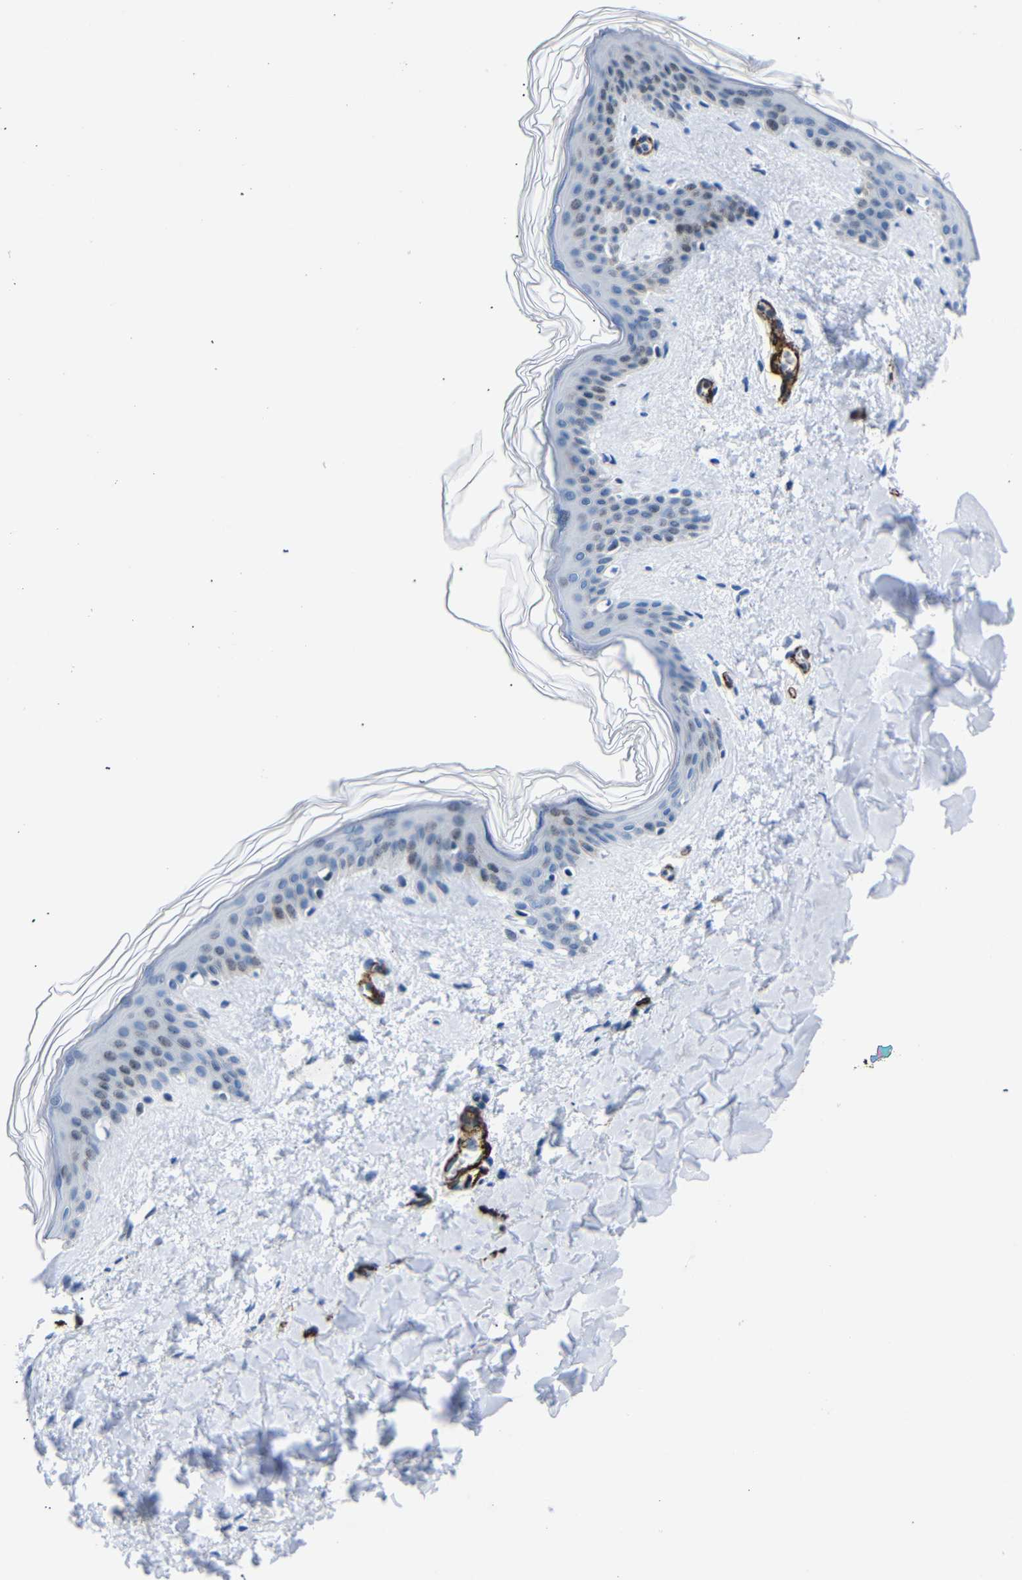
{"staining": {"intensity": "negative", "quantity": "none", "location": "none"}, "tissue": "skin", "cell_type": "Fibroblasts", "image_type": "normal", "snomed": [{"axis": "morphology", "description": "Normal tissue, NOS"}, {"axis": "topography", "description": "Skin"}], "caption": "The histopathology image reveals no significant staining in fibroblasts of skin.", "gene": "ACTA2", "patient": {"sex": "female", "age": 41}}